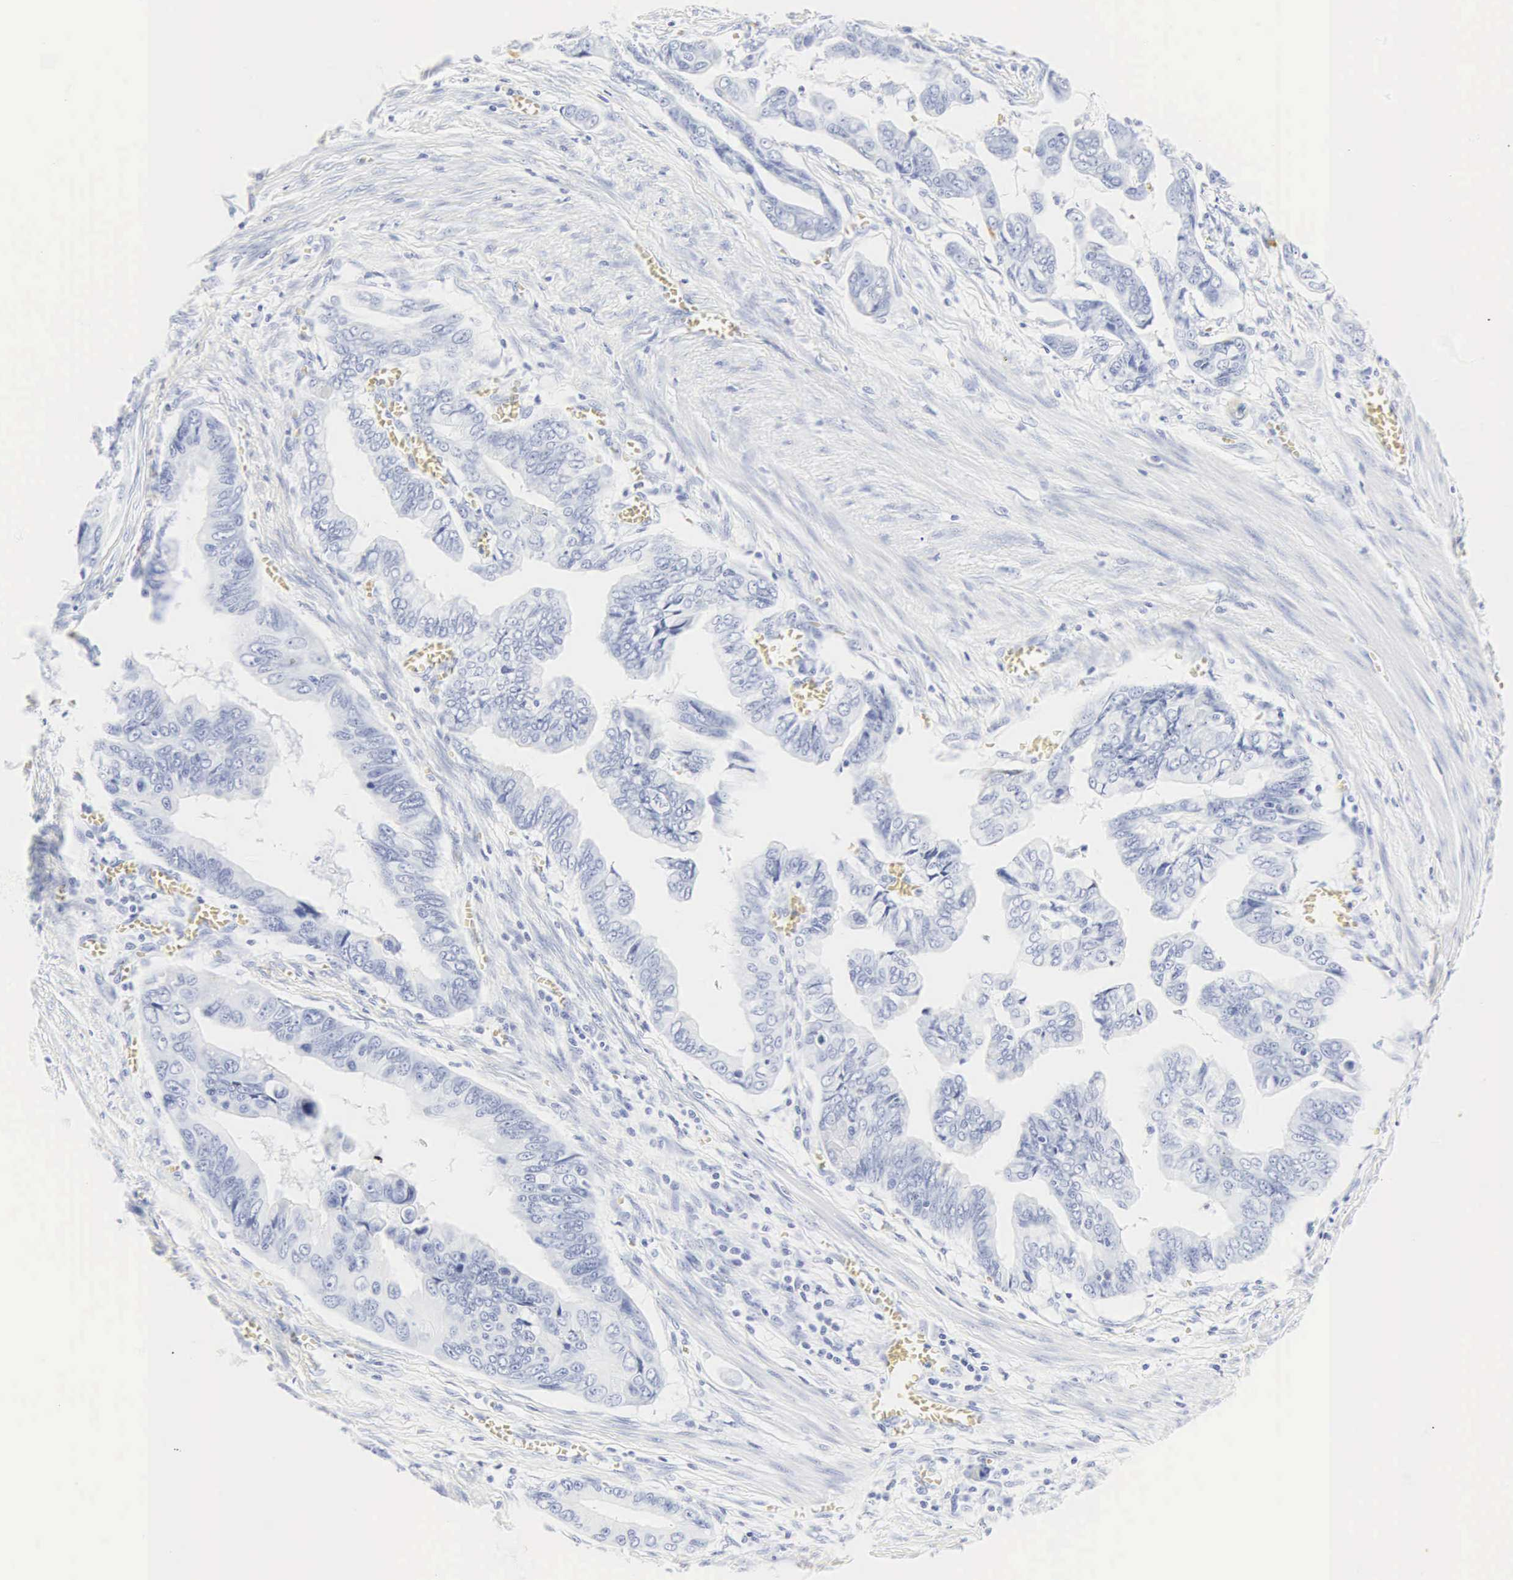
{"staining": {"intensity": "negative", "quantity": "none", "location": "none"}, "tissue": "stomach cancer", "cell_type": "Tumor cells", "image_type": "cancer", "snomed": [{"axis": "morphology", "description": "Adenocarcinoma, NOS"}, {"axis": "topography", "description": "Stomach, upper"}], "caption": "Human adenocarcinoma (stomach) stained for a protein using IHC demonstrates no staining in tumor cells.", "gene": "CGB3", "patient": {"sex": "male", "age": 80}}